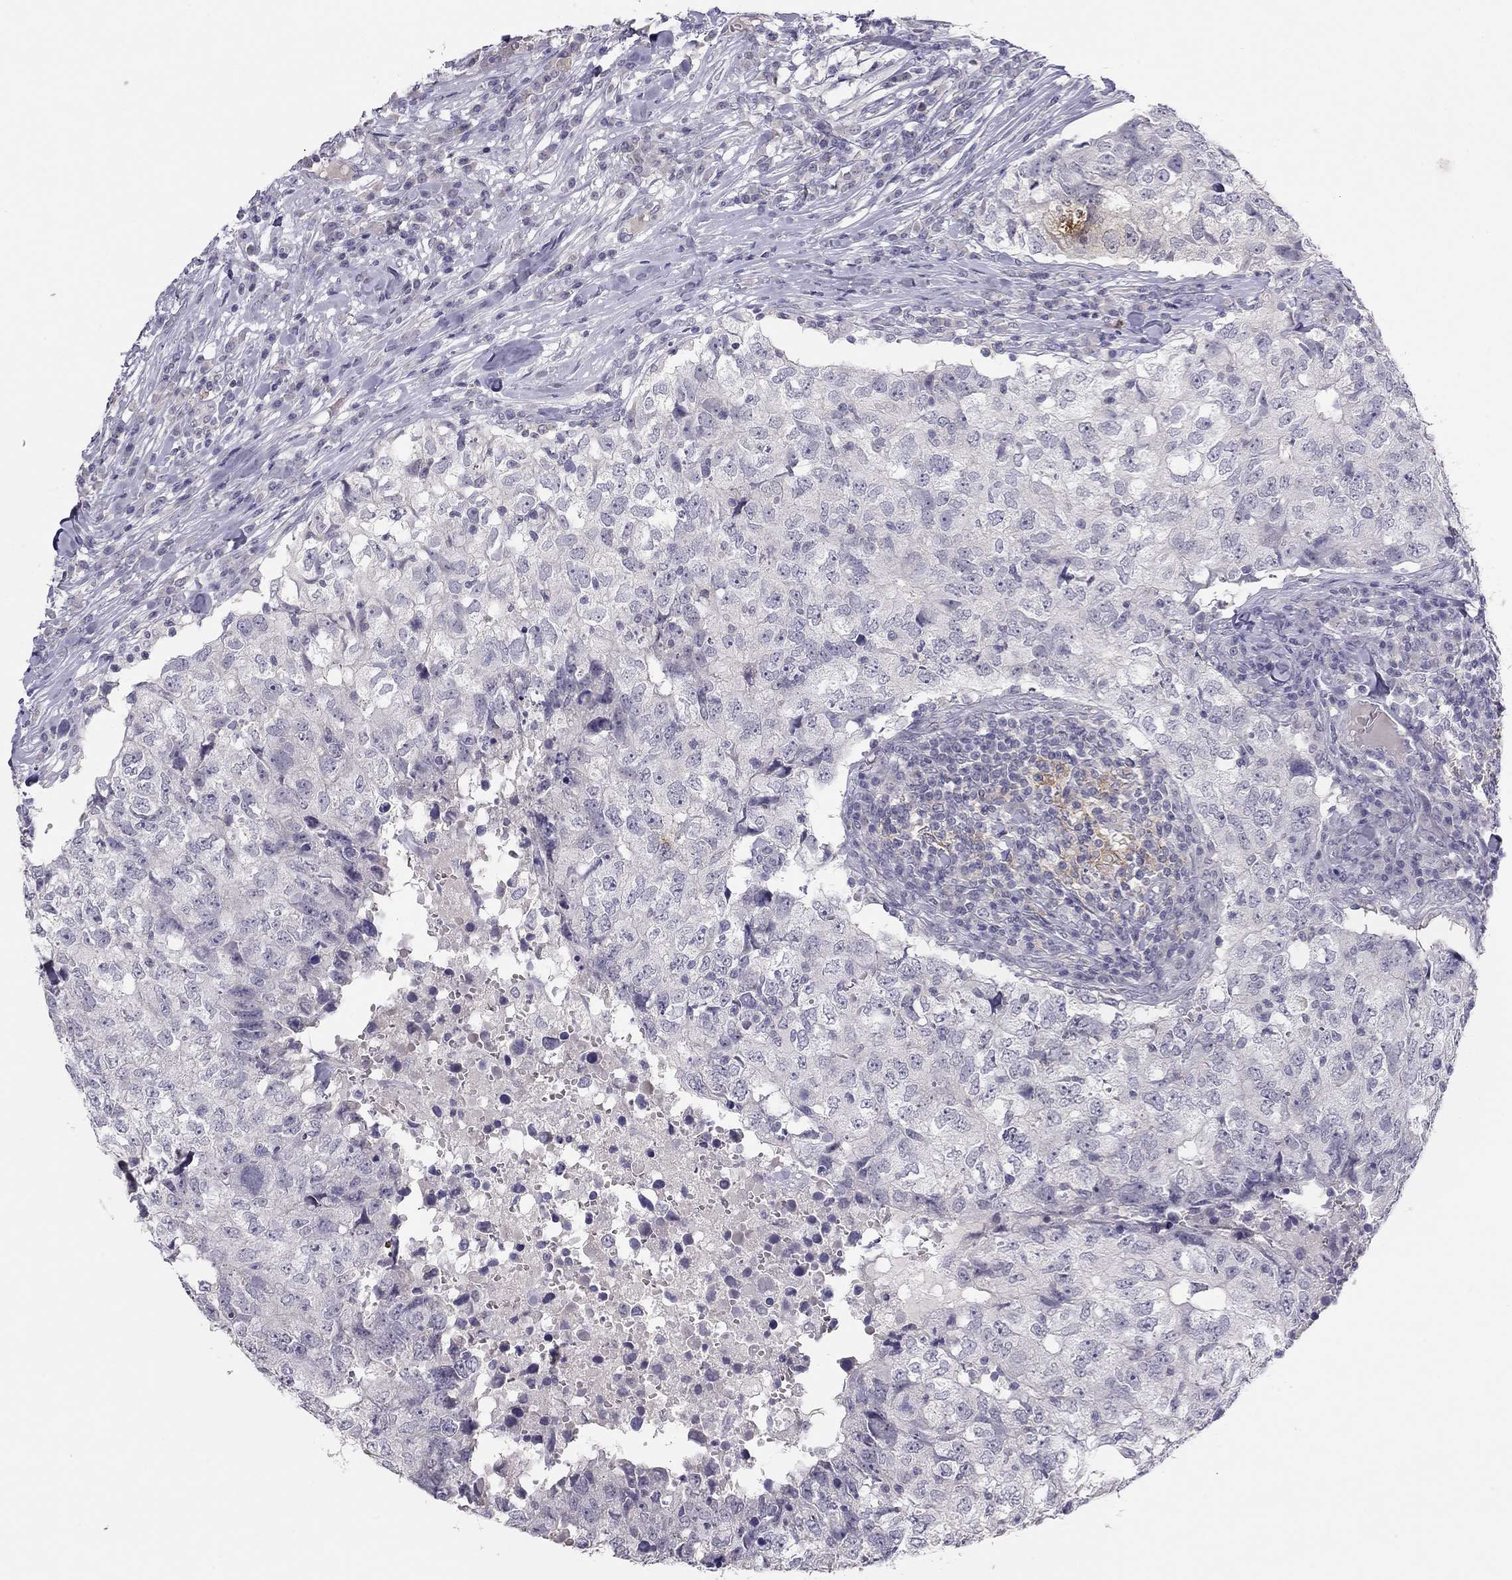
{"staining": {"intensity": "negative", "quantity": "none", "location": "none"}, "tissue": "breast cancer", "cell_type": "Tumor cells", "image_type": "cancer", "snomed": [{"axis": "morphology", "description": "Duct carcinoma"}, {"axis": "topography", "description": "Breast"}], "caption": "A histopathology image of human breast cancer (intraductal carcinoma) is negative for staining in tumor cells.", "gene": "ADORA2A", "patient": {"sex": "female", "age": 30}}